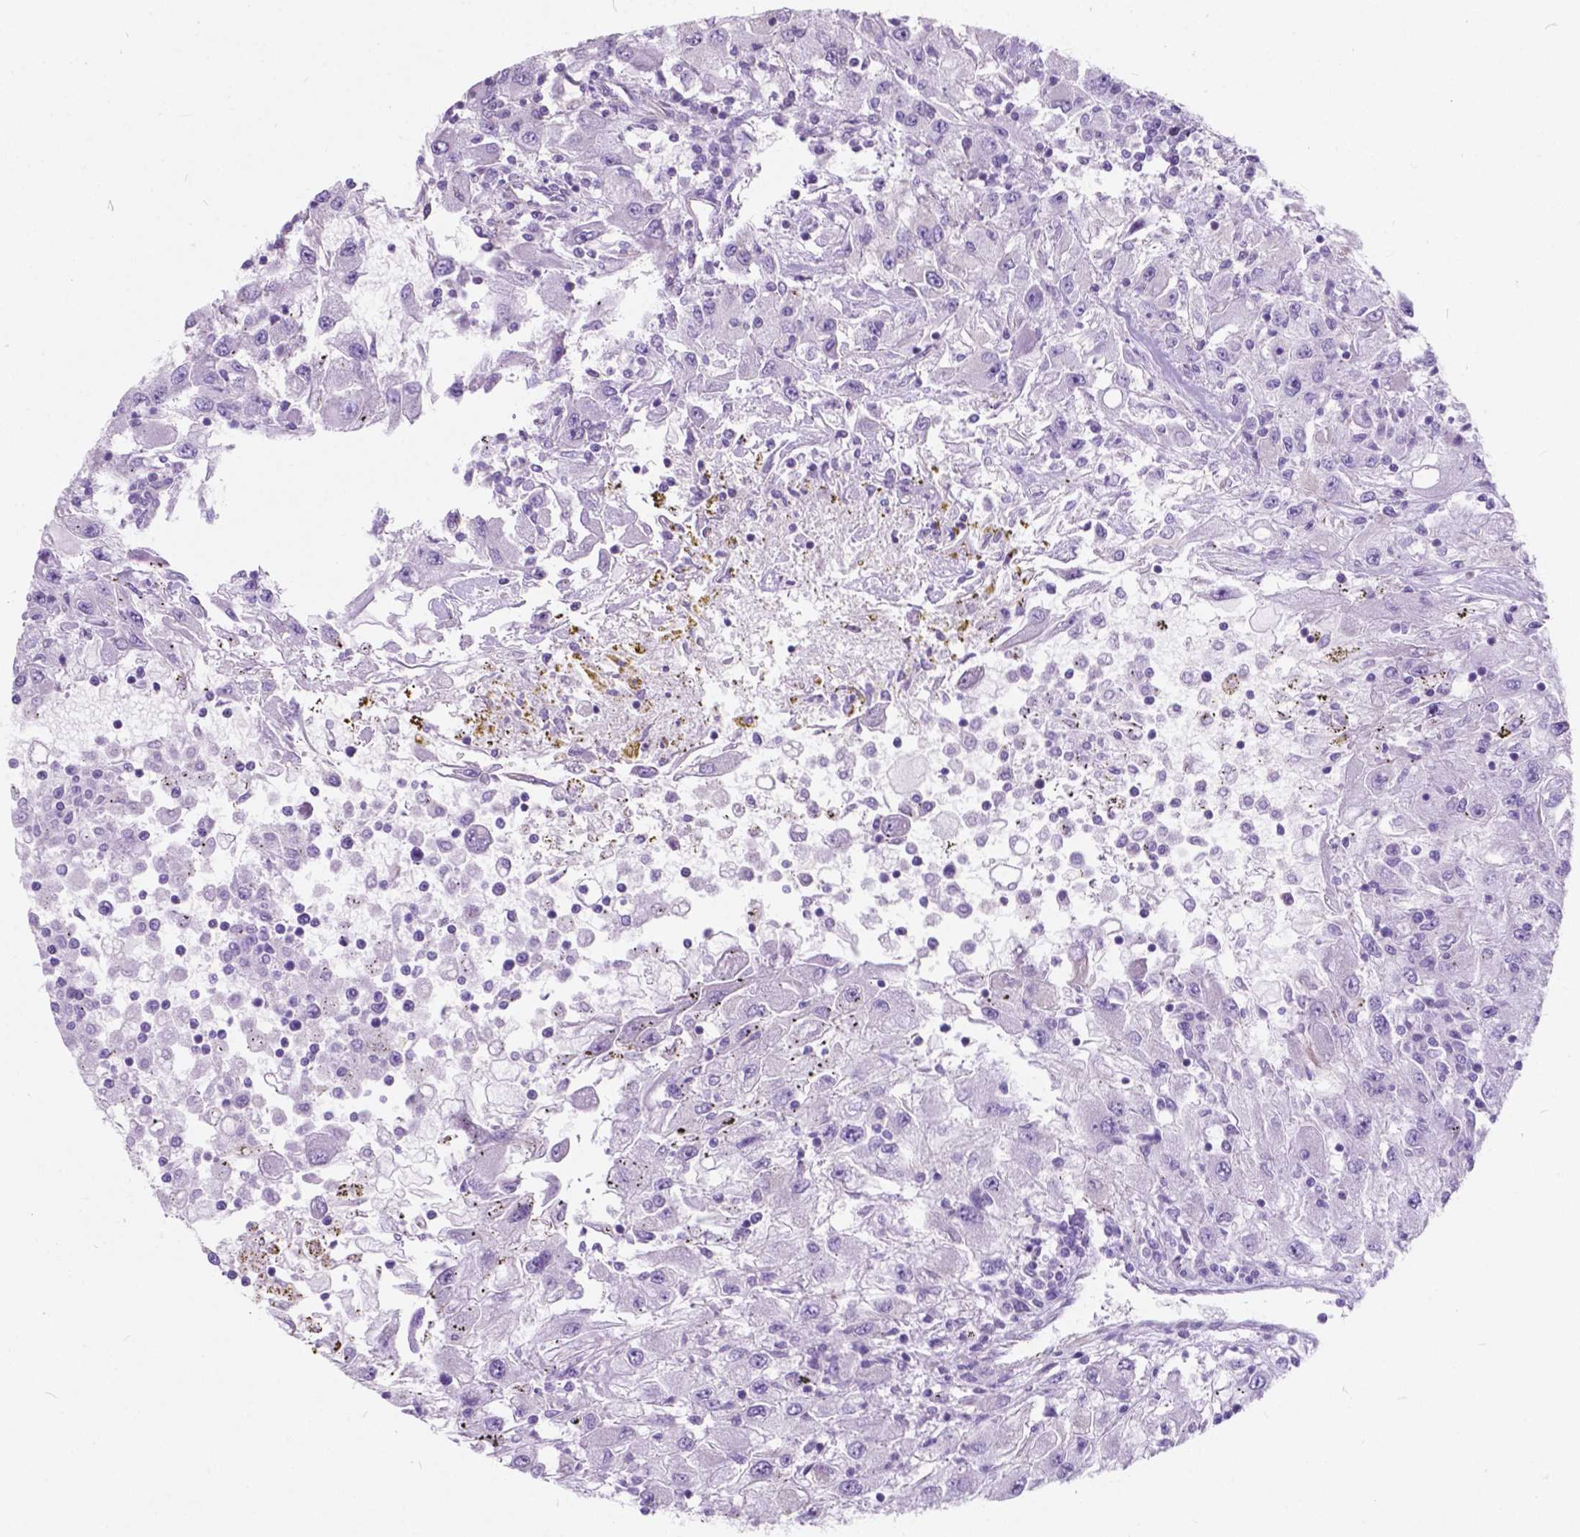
{"staining": {"intensity": "negative", "quantity": "none", "location": "none"}, "tissue": "renal cancer", "cell_type": "Tumor cells", "image_type": "cancer", "snomed": [{"axis": "morphology", "description": "Adenocarcinoma, NOS"}, {"axis": "topography", "description": "Kidney"}], "caption": "IHC of renal cancer exhibits no staining in tumor cells. (DAB (3,3'-diaminobenzidine) immunohistochemistry, high magnification).", "gene": "AMOT", "patient": {"sex": "female", "age": 67}}